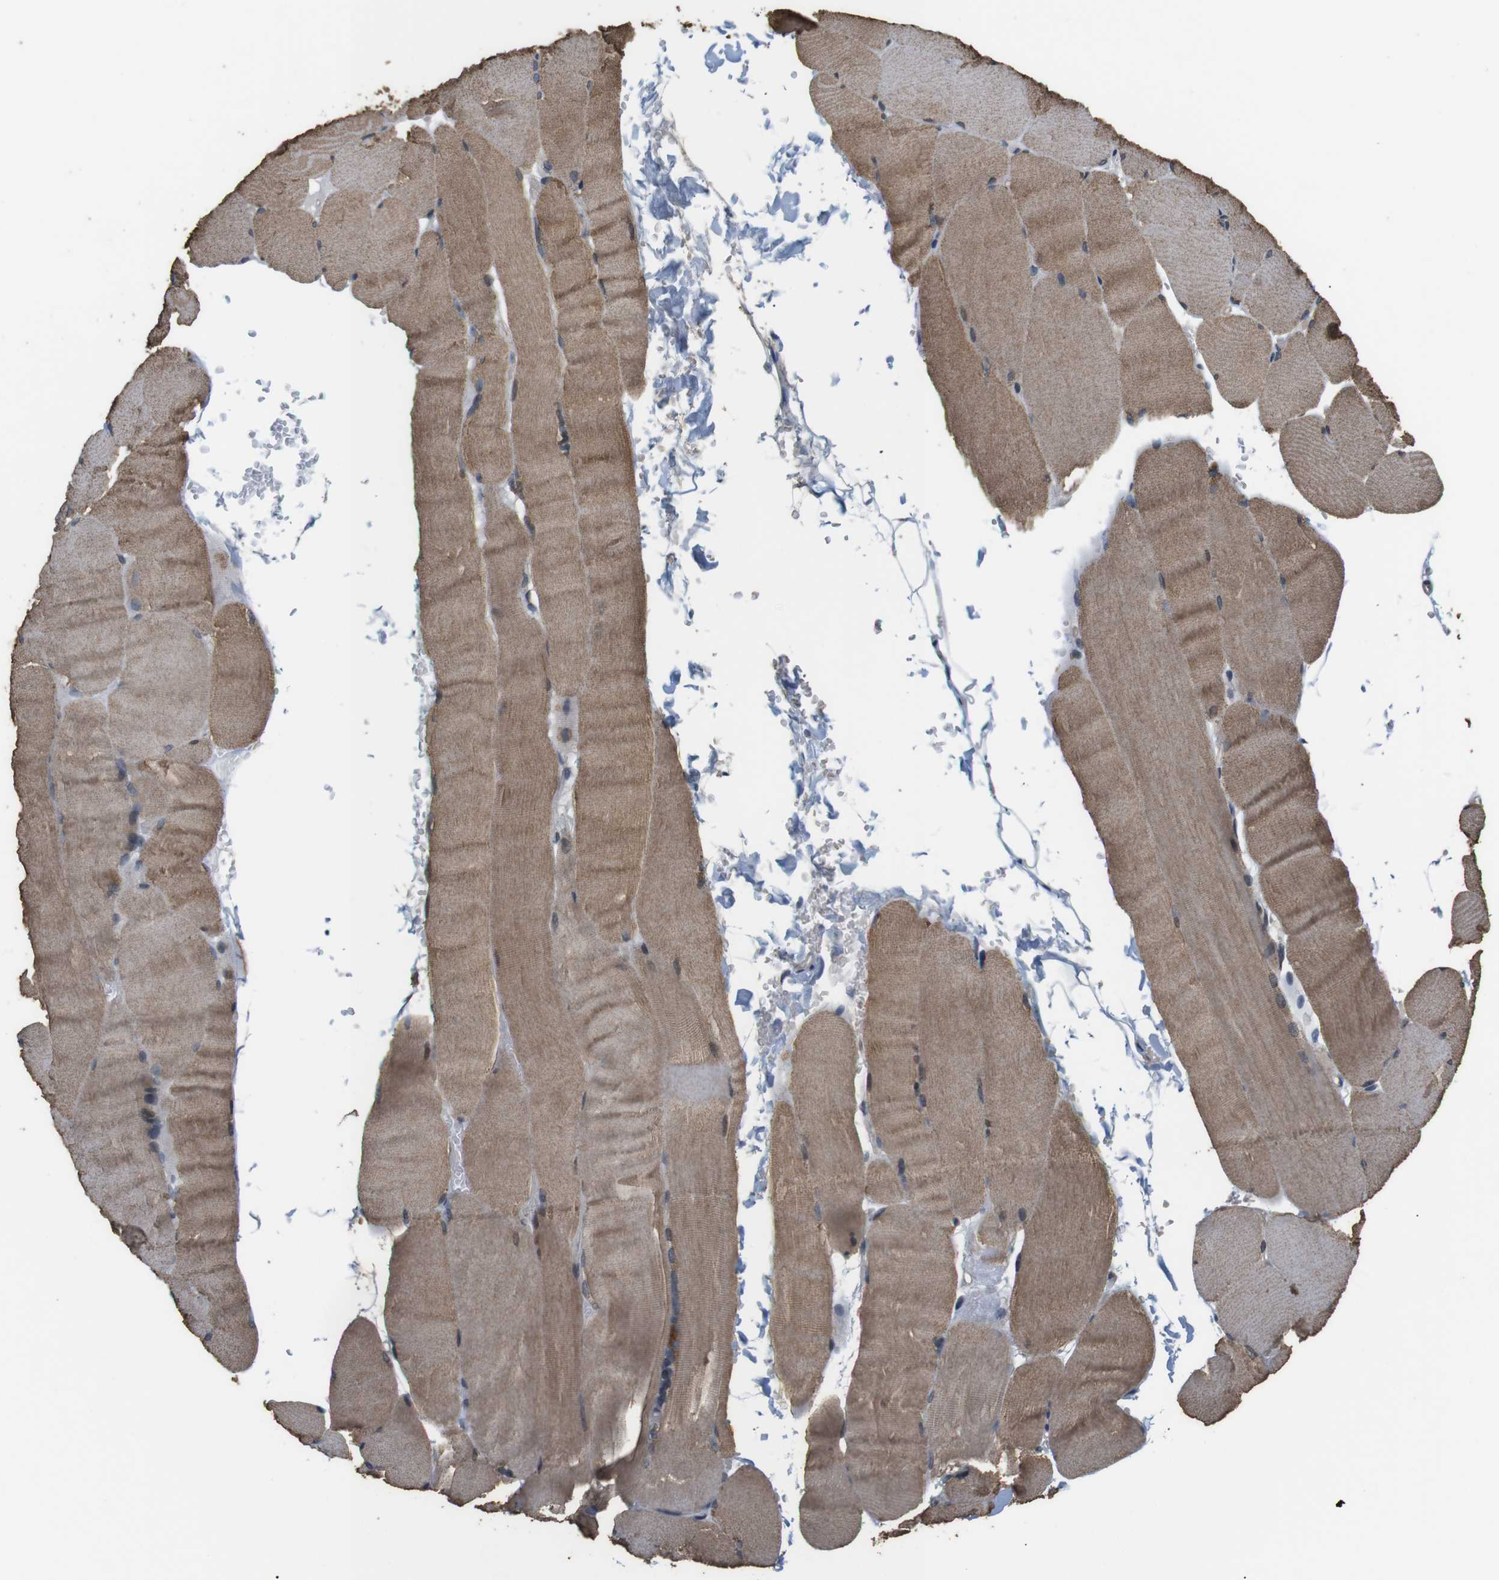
{"staining": {"intensity": "moderate", "quantity": ">75%", "location": "cytoplasmic/membranous"}, "tissue": "skeletal muscle", "cell_type": "Myocytes", "image_type": "normal", "snomed": [{"axis": "morphology", "description": "Normal tissue, NOS"}, {"axis": "topography", "description": "Skin"}, {"axis": "topography", "description": "Skeletal muscle"}], "caption": "Immunohistochemistry image of normal skeletal muscle: skeletal muscle stained using immunohistochemistry demonstrates medium levels of moderate protein expression localized specifically in the cytoplasmic/membranous of myocytes, appearing as a cytoplasmic/membranous brown color.", "gene": "SMCO2", "patient": {"sex": "male", "age": 83}}